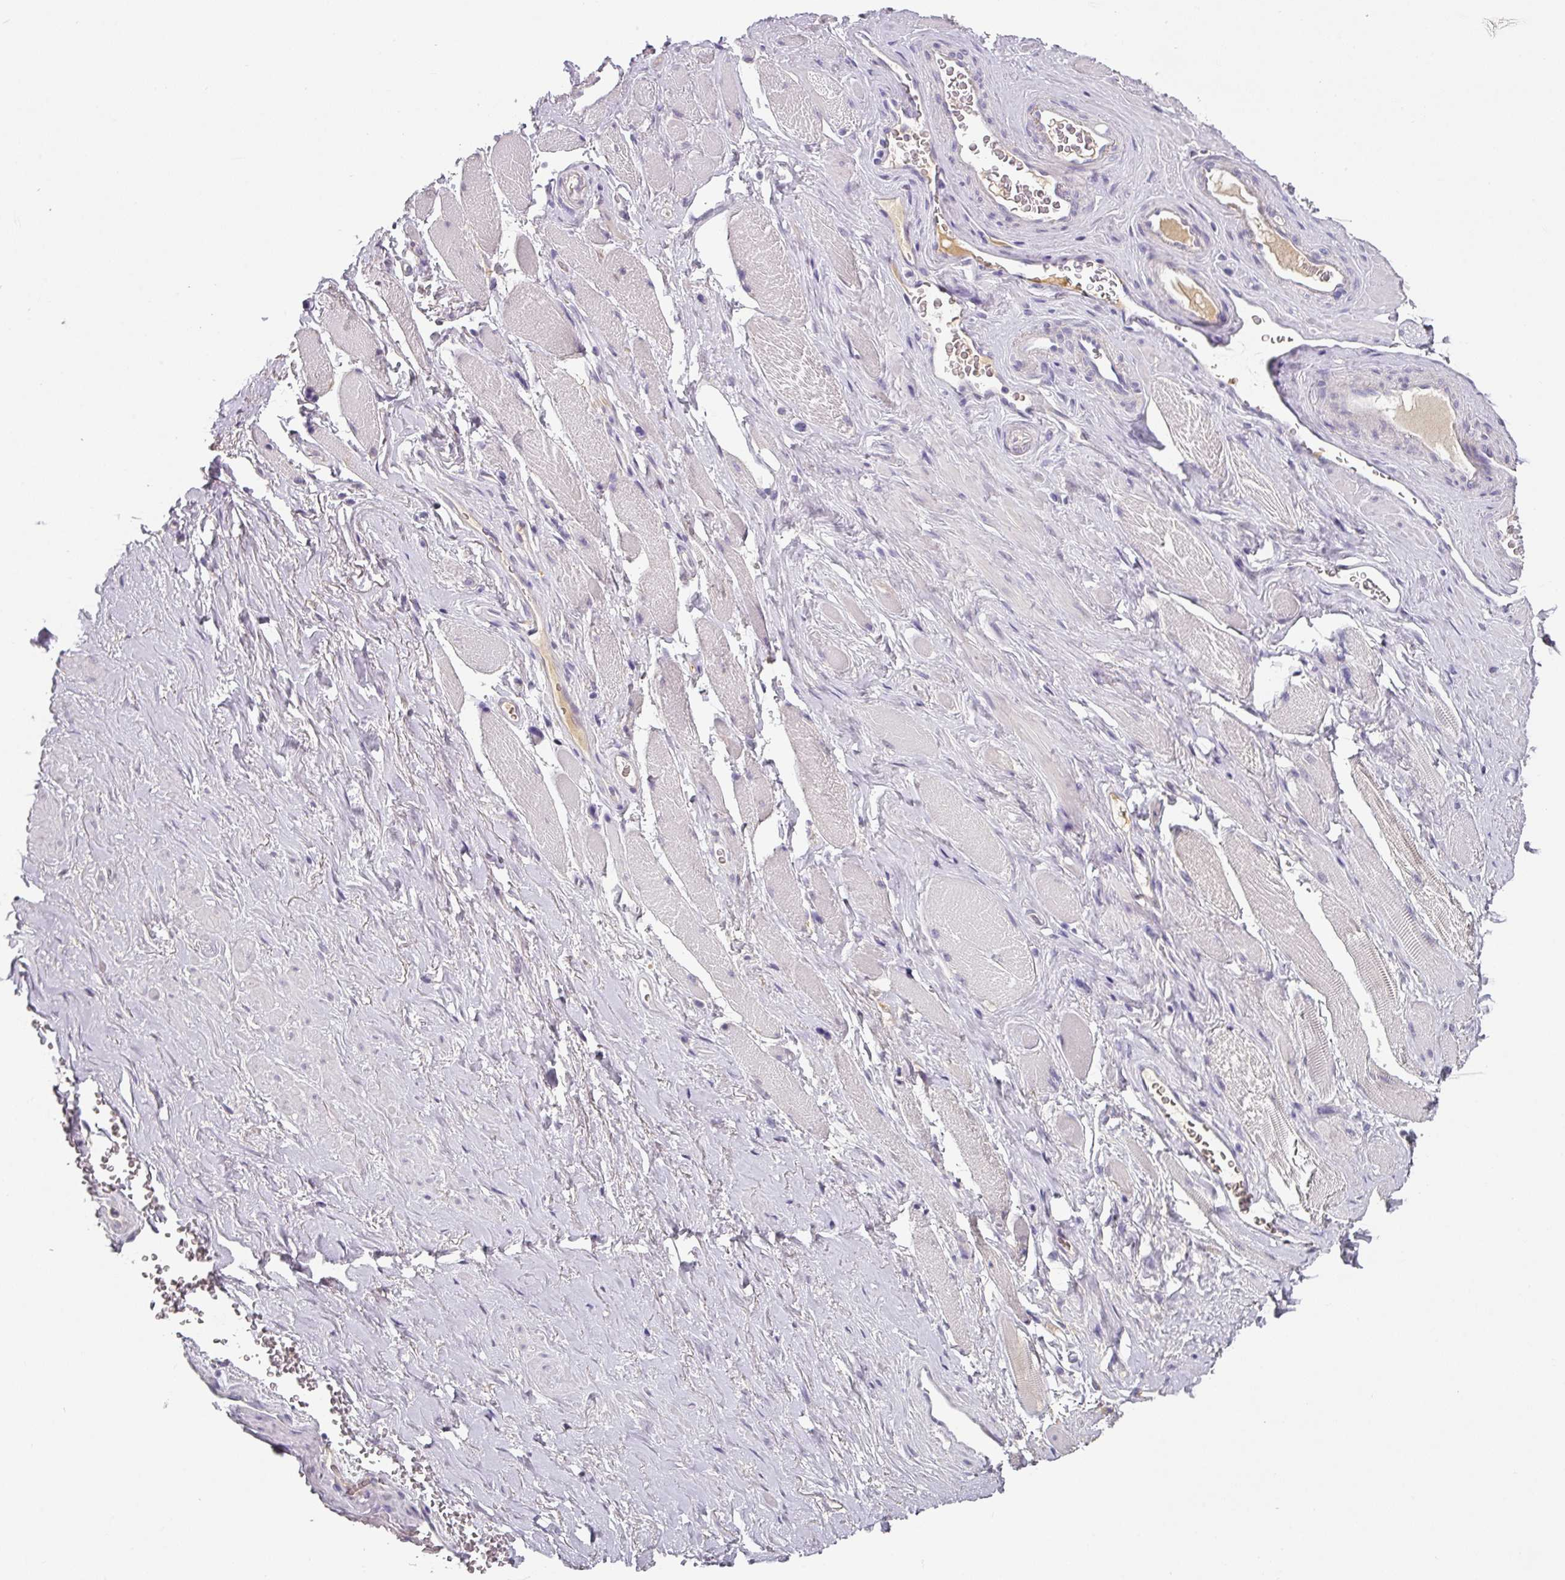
{"staining": {"intensity": "negative", "quantity": "none", "location": "none"}, "tissue": "adipose tissue", "cell_type": "Adipocytes", "image_type": "normal", "snomed": [{"axis": "morphology", "description": "Normal tissue, NOS"}, {"axis": "topography", "description": "Prostate"}, {"axis": "topography", "description": "Peripheral nerve tissue"}], "caption": "Adipocytes show no significant protein staining in unremarkable adipose tissue.", "gene": "C1QB", "patient": {"sex": "male", "age": 61}}